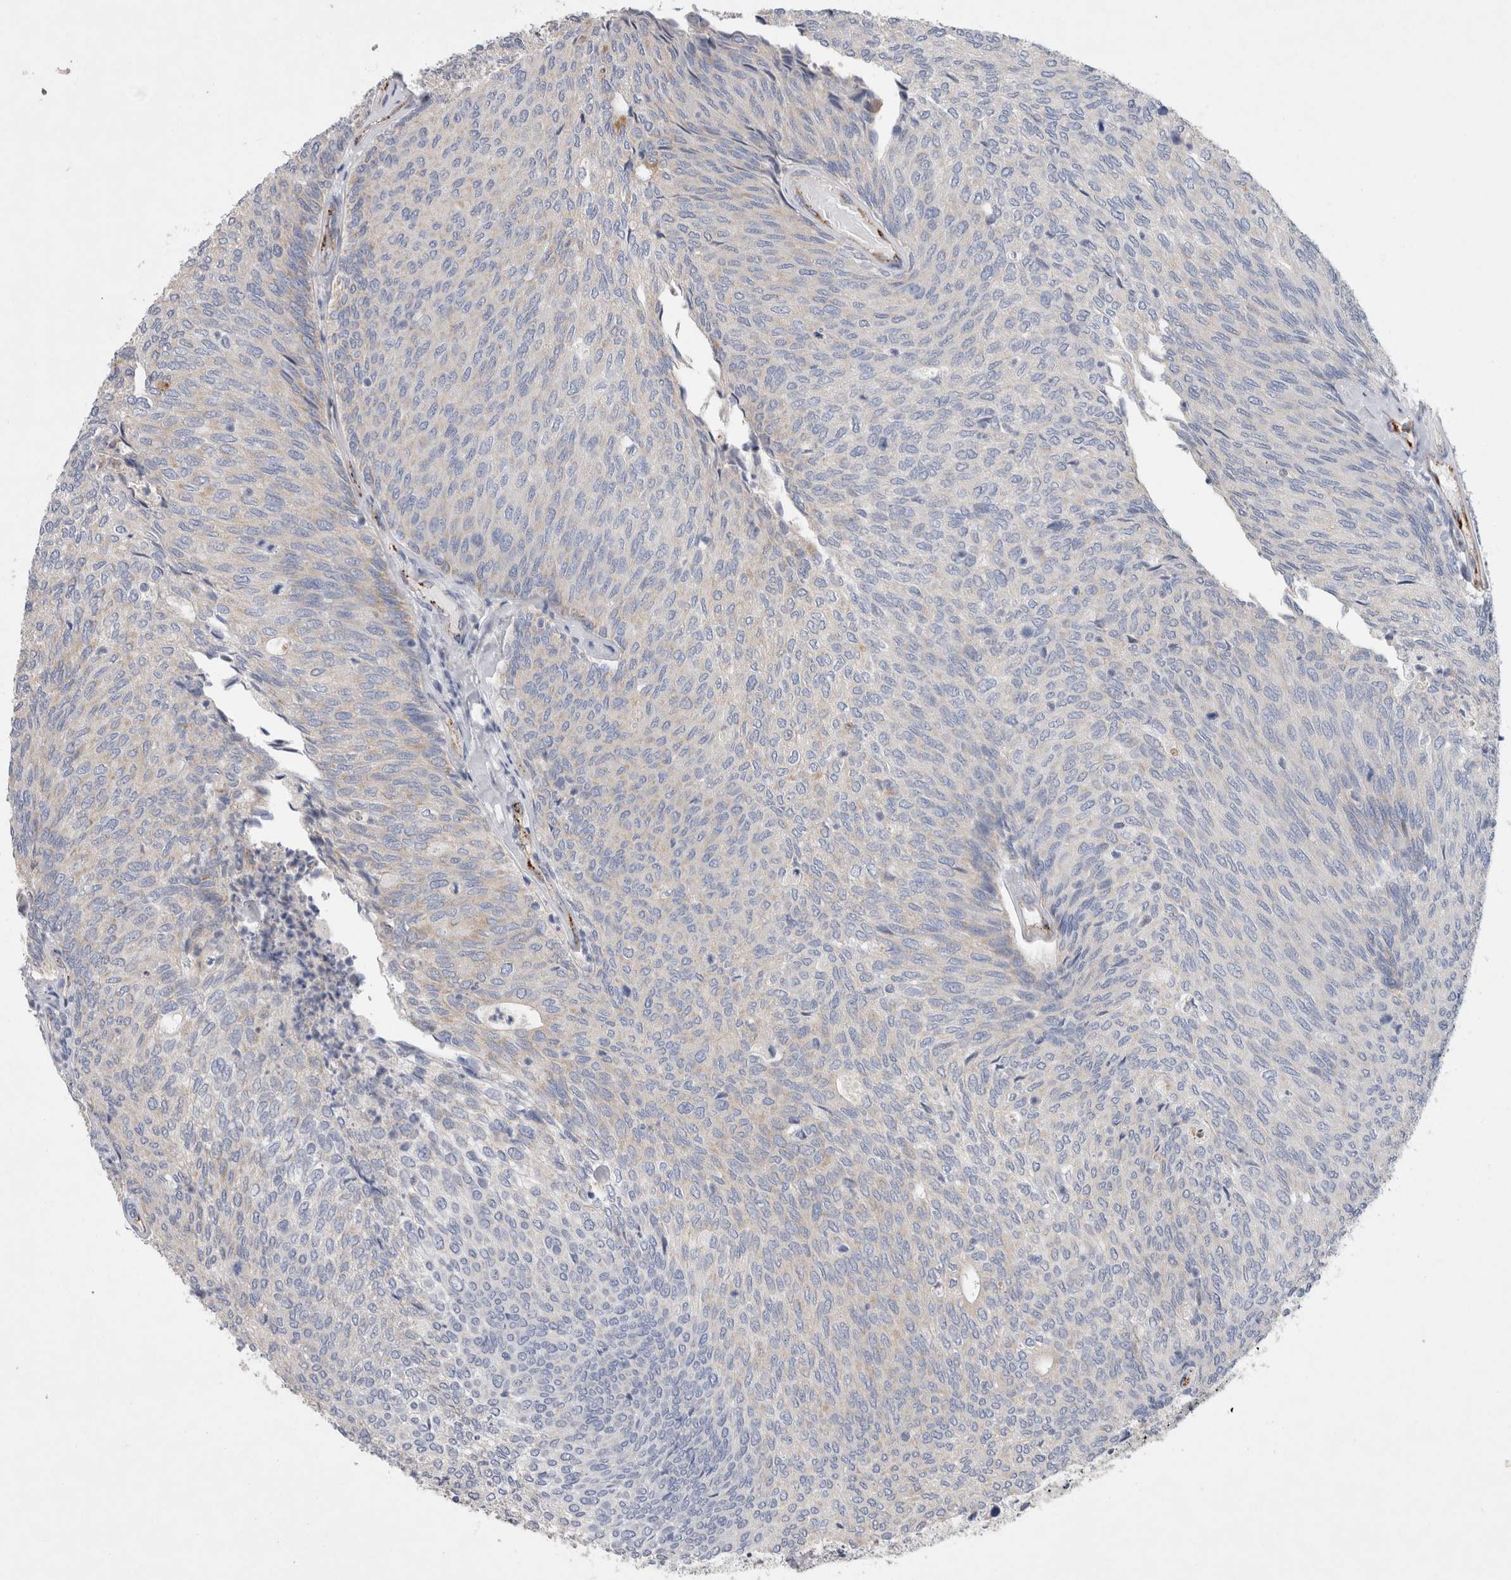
{"staining": {"intensity": "negative", "quantity": "none", "location": "none"}, "tissue": "urothelial cancer", "cell_type": "Tumor cells", "image_type": "cancer", "snomed": [{"axis": "morphology", "description": "Urothelial carcinoma, Low grade"}, {"axis": "topography", "description": "Urinary bladder"}], "caption": "Immunohistochemistry (IHC) of low-grade urothelial carcinoma exhibits no staining in tumor cells.", "gene": "IARS2", "patient": {"sex": "female", "age": 79}}